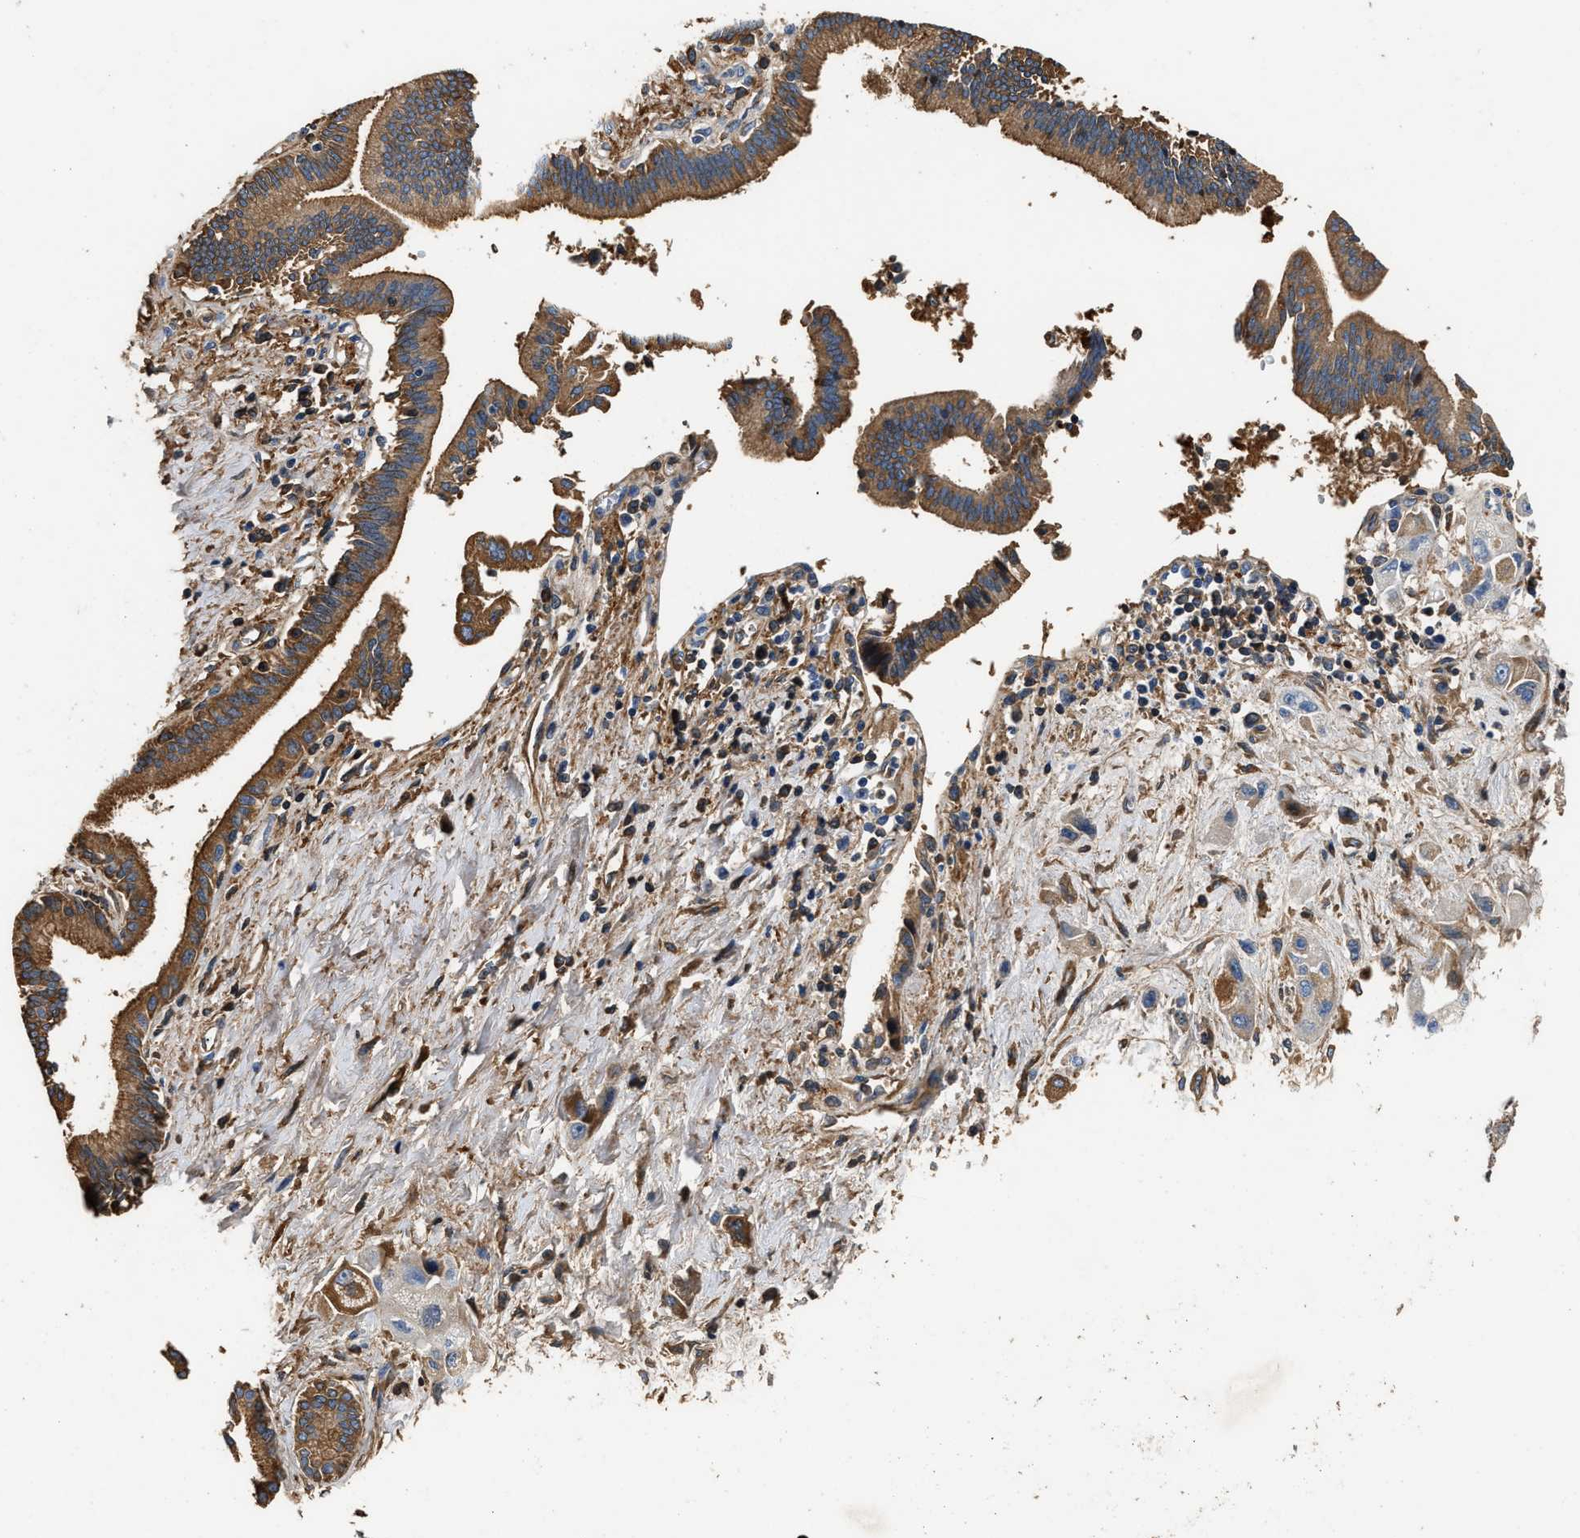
{"staining": {"intensity": "moderate", "quantity": ">75%", "location": "cytoplasmic/membranous"}, "tissue": "pancreatic cancer", "cell_type": "Tumor cells", "image_type": "cancer", "snomed": [{"axis": "morphology", "description": "Adenocarcinoma, NOS"}, {"axis": "topography", "description": "Pancreas"}], "caption": "Human adenocarcinoma (pancreatic) stained with a brown dye displays moderate cytoplasmic/membranous positive positivity in approximately >75% of tumor cells.", "gene": "C3", "patient": {"sex": "female", "age": 66}}